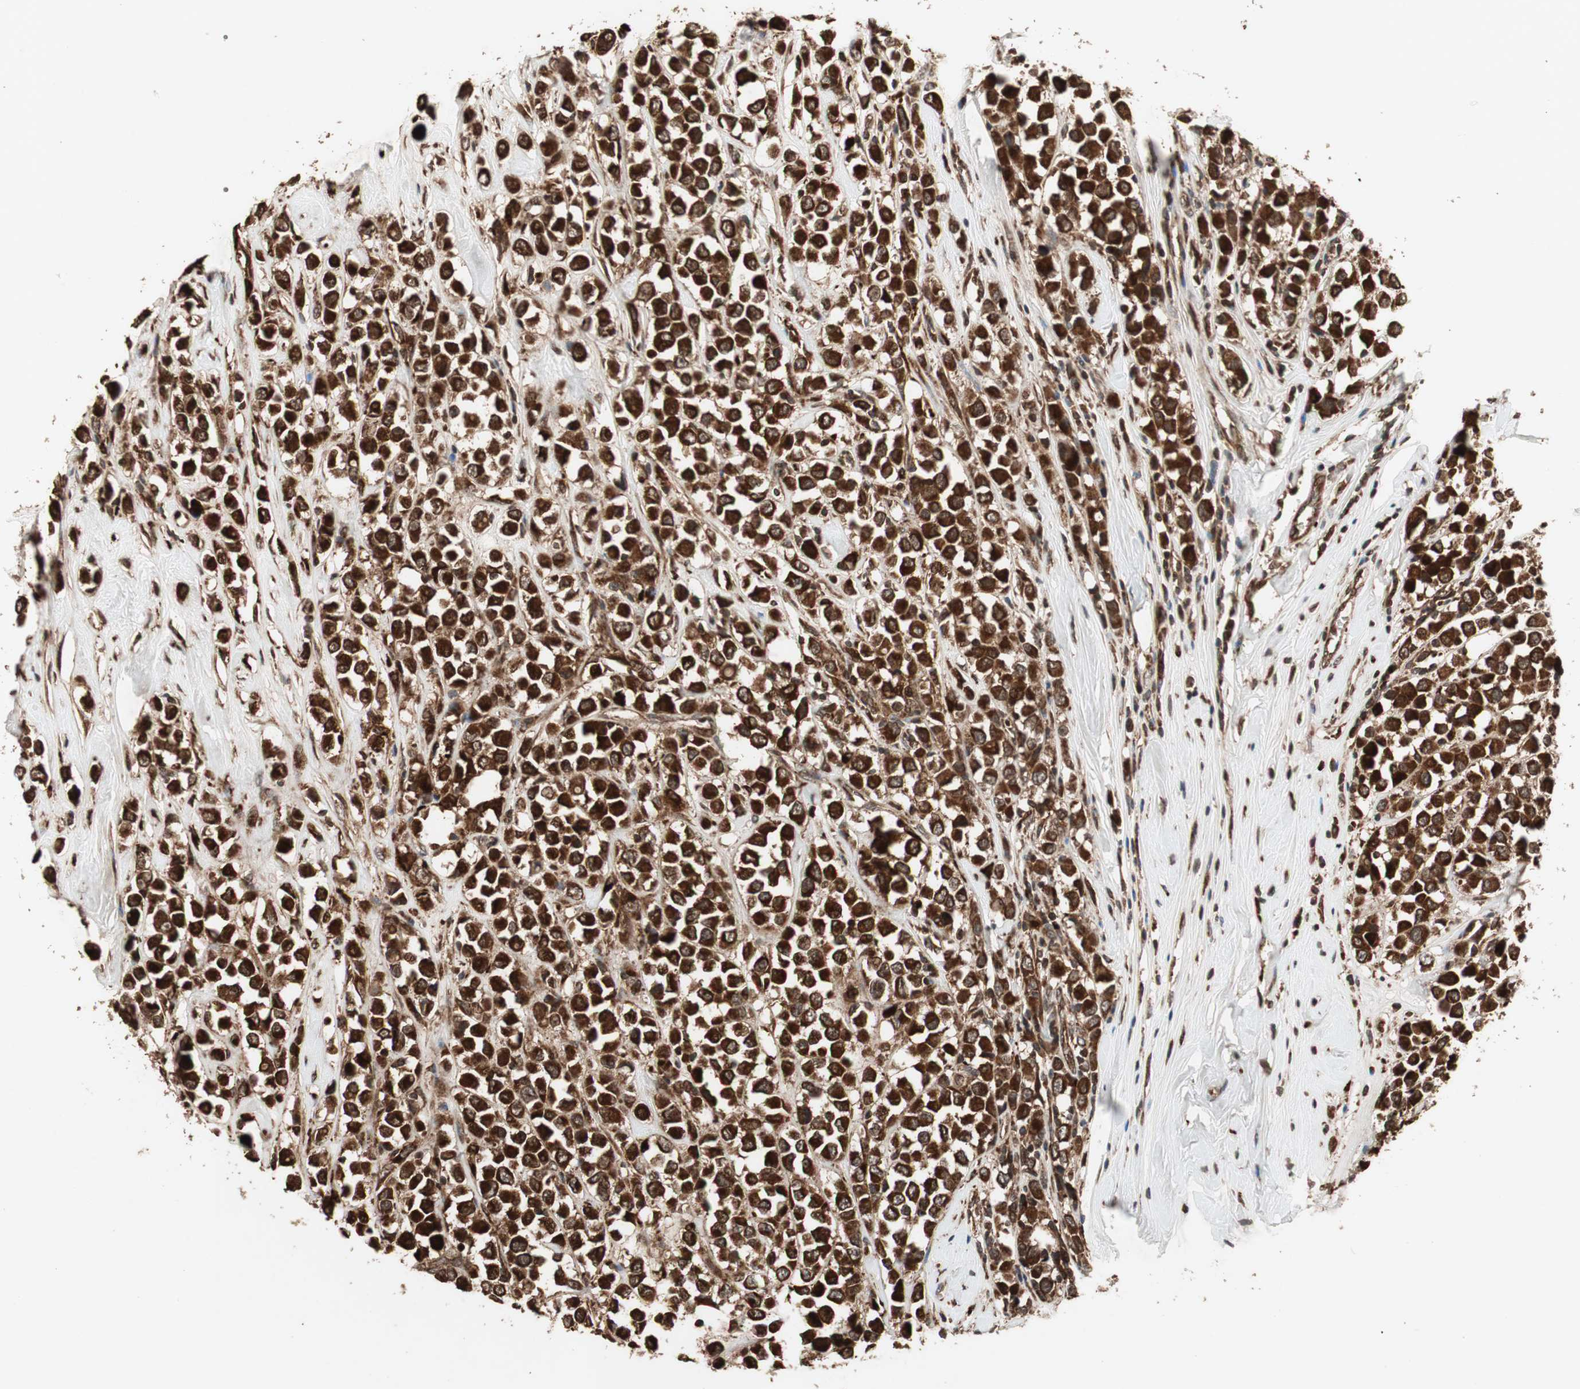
{"staining": {"intensity": "strong", "quantity": ">75%", "location": "cytoplasmic/membranous"}, "tissue": "breast cancer", "cell_type": "Tumor cells", "image_type": "cancer", "snomed": [{"axis": "morphology", "description": "Duct carcinoma"}, {"axis": "topography", "description": "Breast"}], "caption": "Protein analysis of breast cancer (intraductal carcinoma) tissue displays strong cytoplasmic/membranous positivity in approximately >75% of tumor cells.", "gene": "RAB1A", "patient": {"sex": "female", "age": 61}}